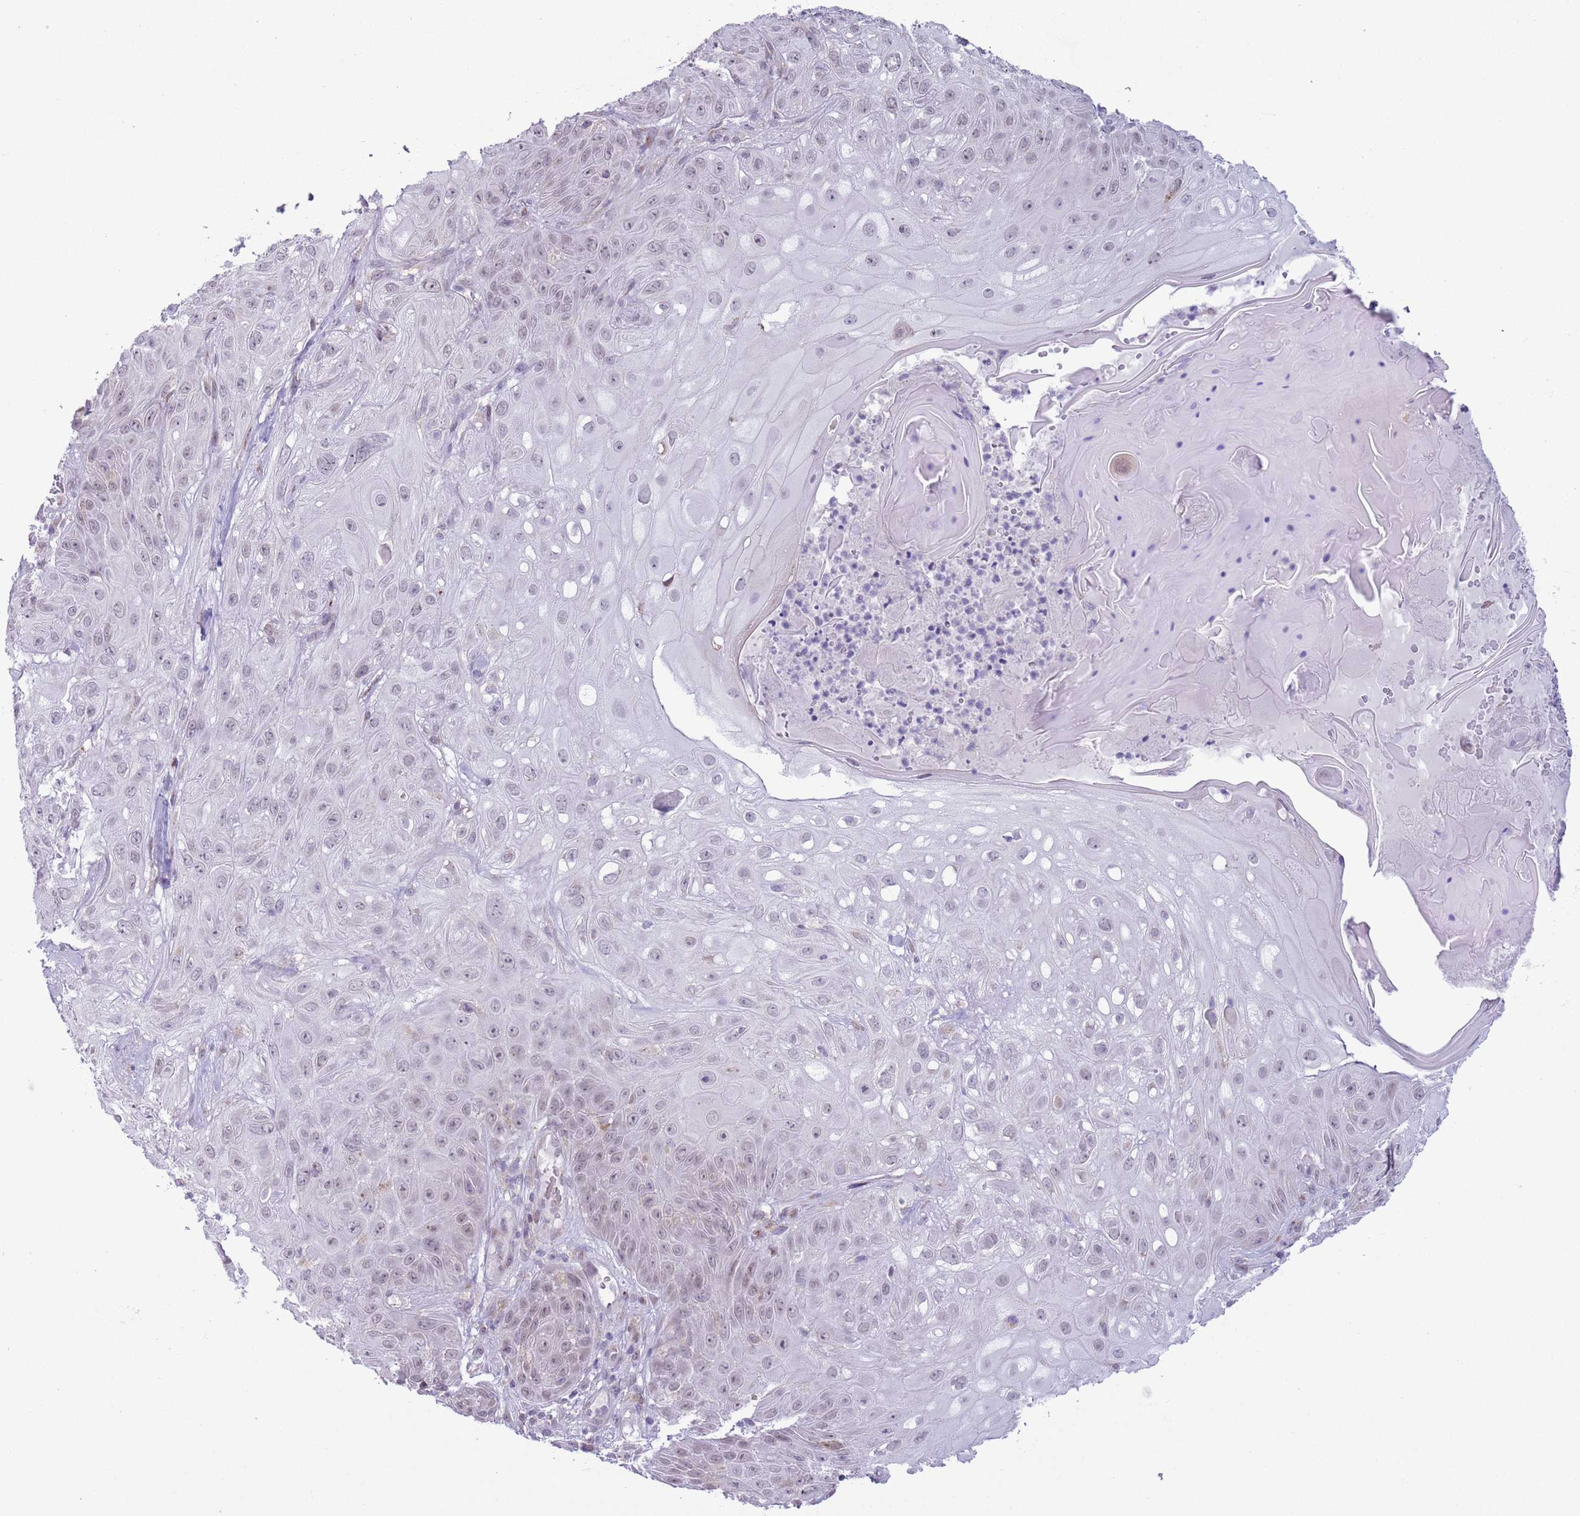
{"staining": {"intensity": "weak", "quantity": "<25%", "location": "nuclear"}, "tissue": "skin cancer", "cell_type": "Tumor cells", "image_type": "cancer", "snomed": [{"axis": "morphology", "description": "Normal tissue, NOS"}, {"axis": "morphology", "description": "Squamous cell carcinoma, NOS"}, {"axis": "topography", "description": "Skin"}, {"axis": "topography", "description": "Cartilage tissue"}], "caption": "Photomicrograph shows no significant protein positivity in tumor cells of squamous cell carcinoma (skin).", "gene": "ZNF576", "patient": {"sex": "female", "age": 79}}